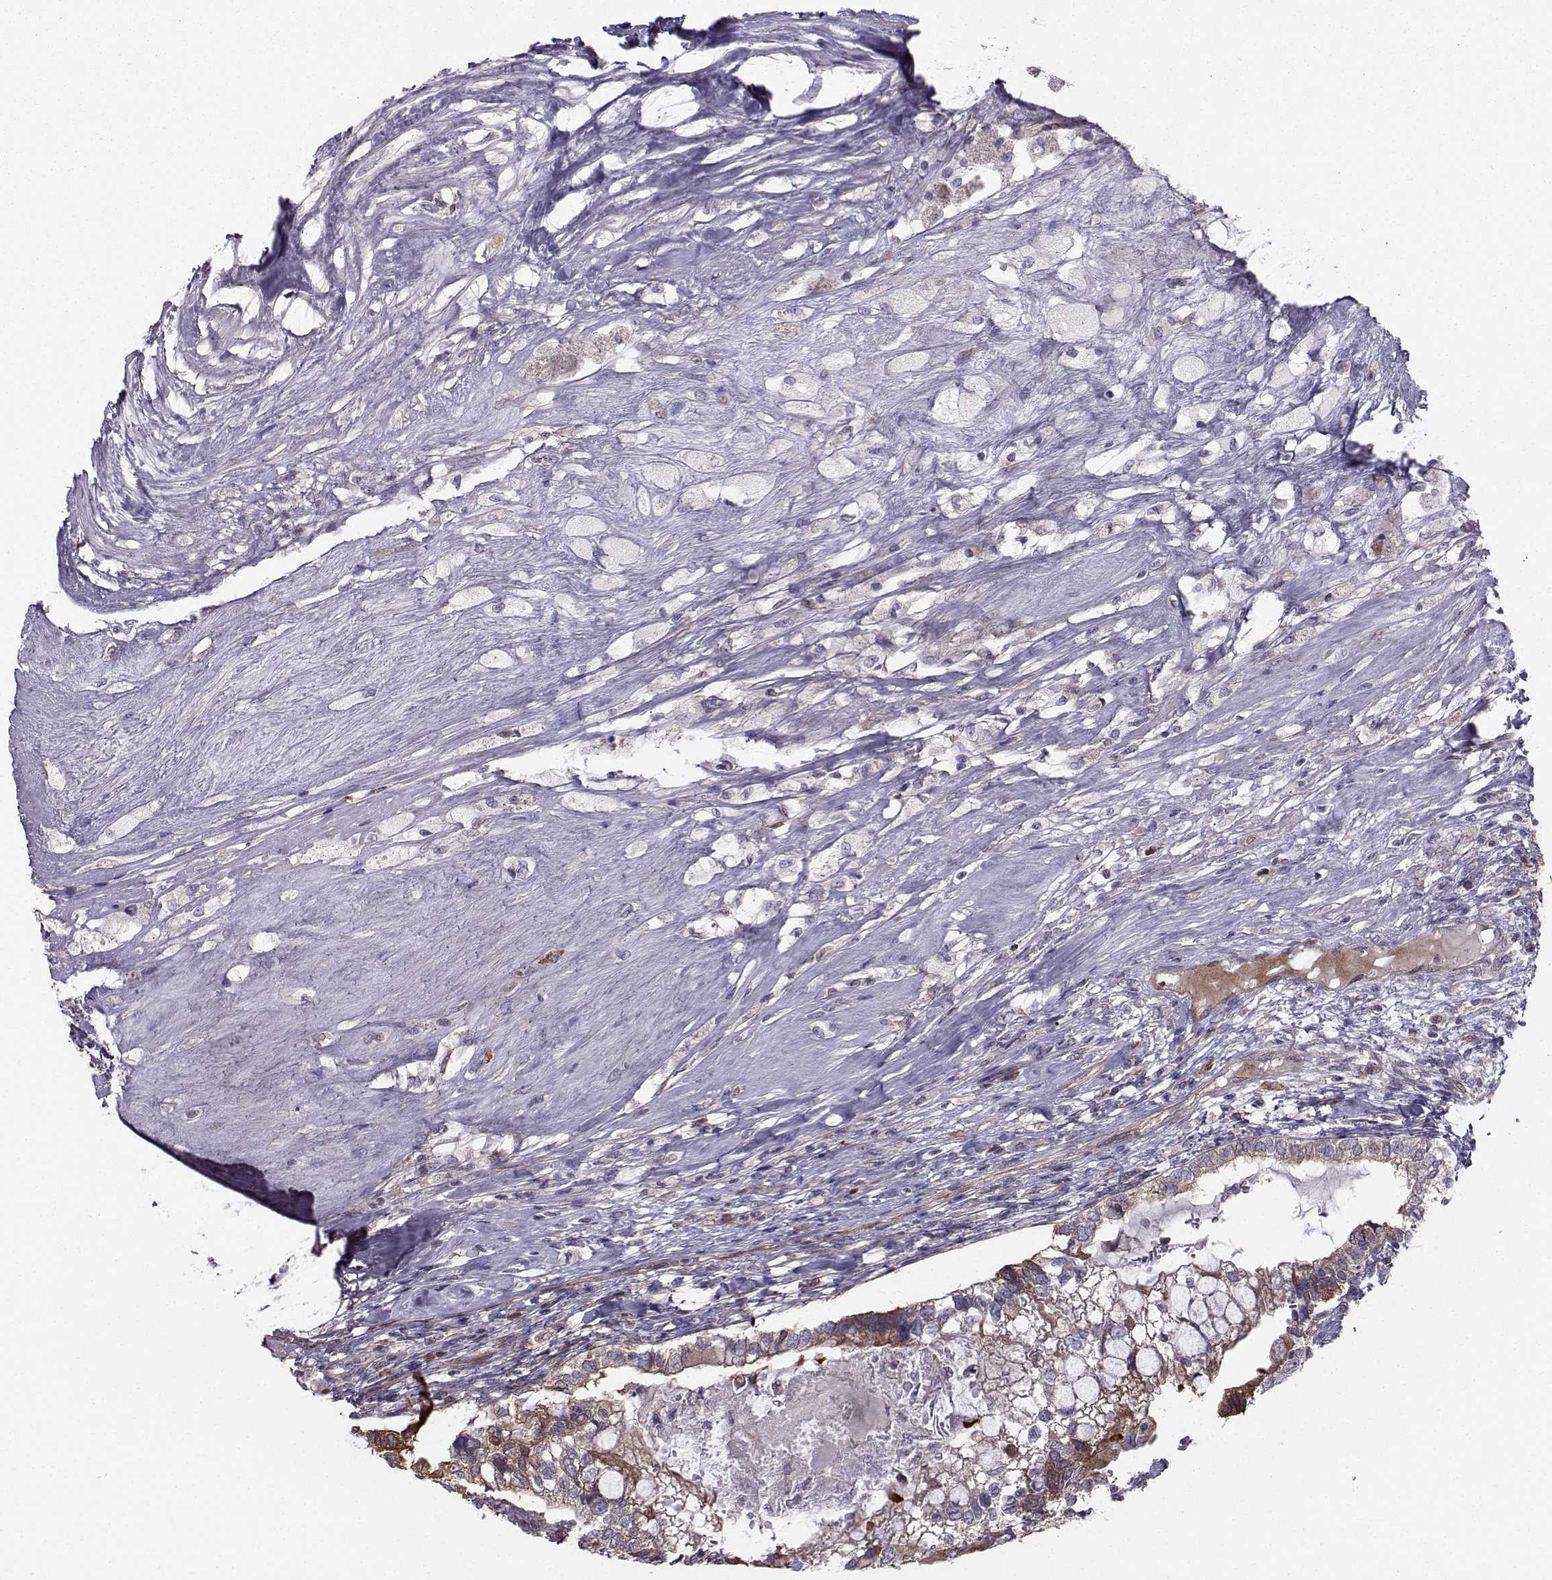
{"staining": {"intensity": "weak", "quantity": "25%-75%", "location": "cytoplasmic/membranous"}, "tissue": "testis cancer", "cell_type": "Tumor cells", "image_type": "cancer", "snomed": [{"axis": "morphology", "description": "Seminoma, NOS"}, {"axis": "morphology", "description": "Carcinoma, Embryonal, NOS"}, {"axis": "topography", "description": "Testis"}], "caption": "Immunohistochemistry histopathology image of human testis cancer stained for a protein (brown), which reveals low levels of weak cytoplasmic/membranous expression in about 25%-75% of tumor cells.", "gene": "HSP90AB1", "patient": {"sex": "male", "age": 41}}